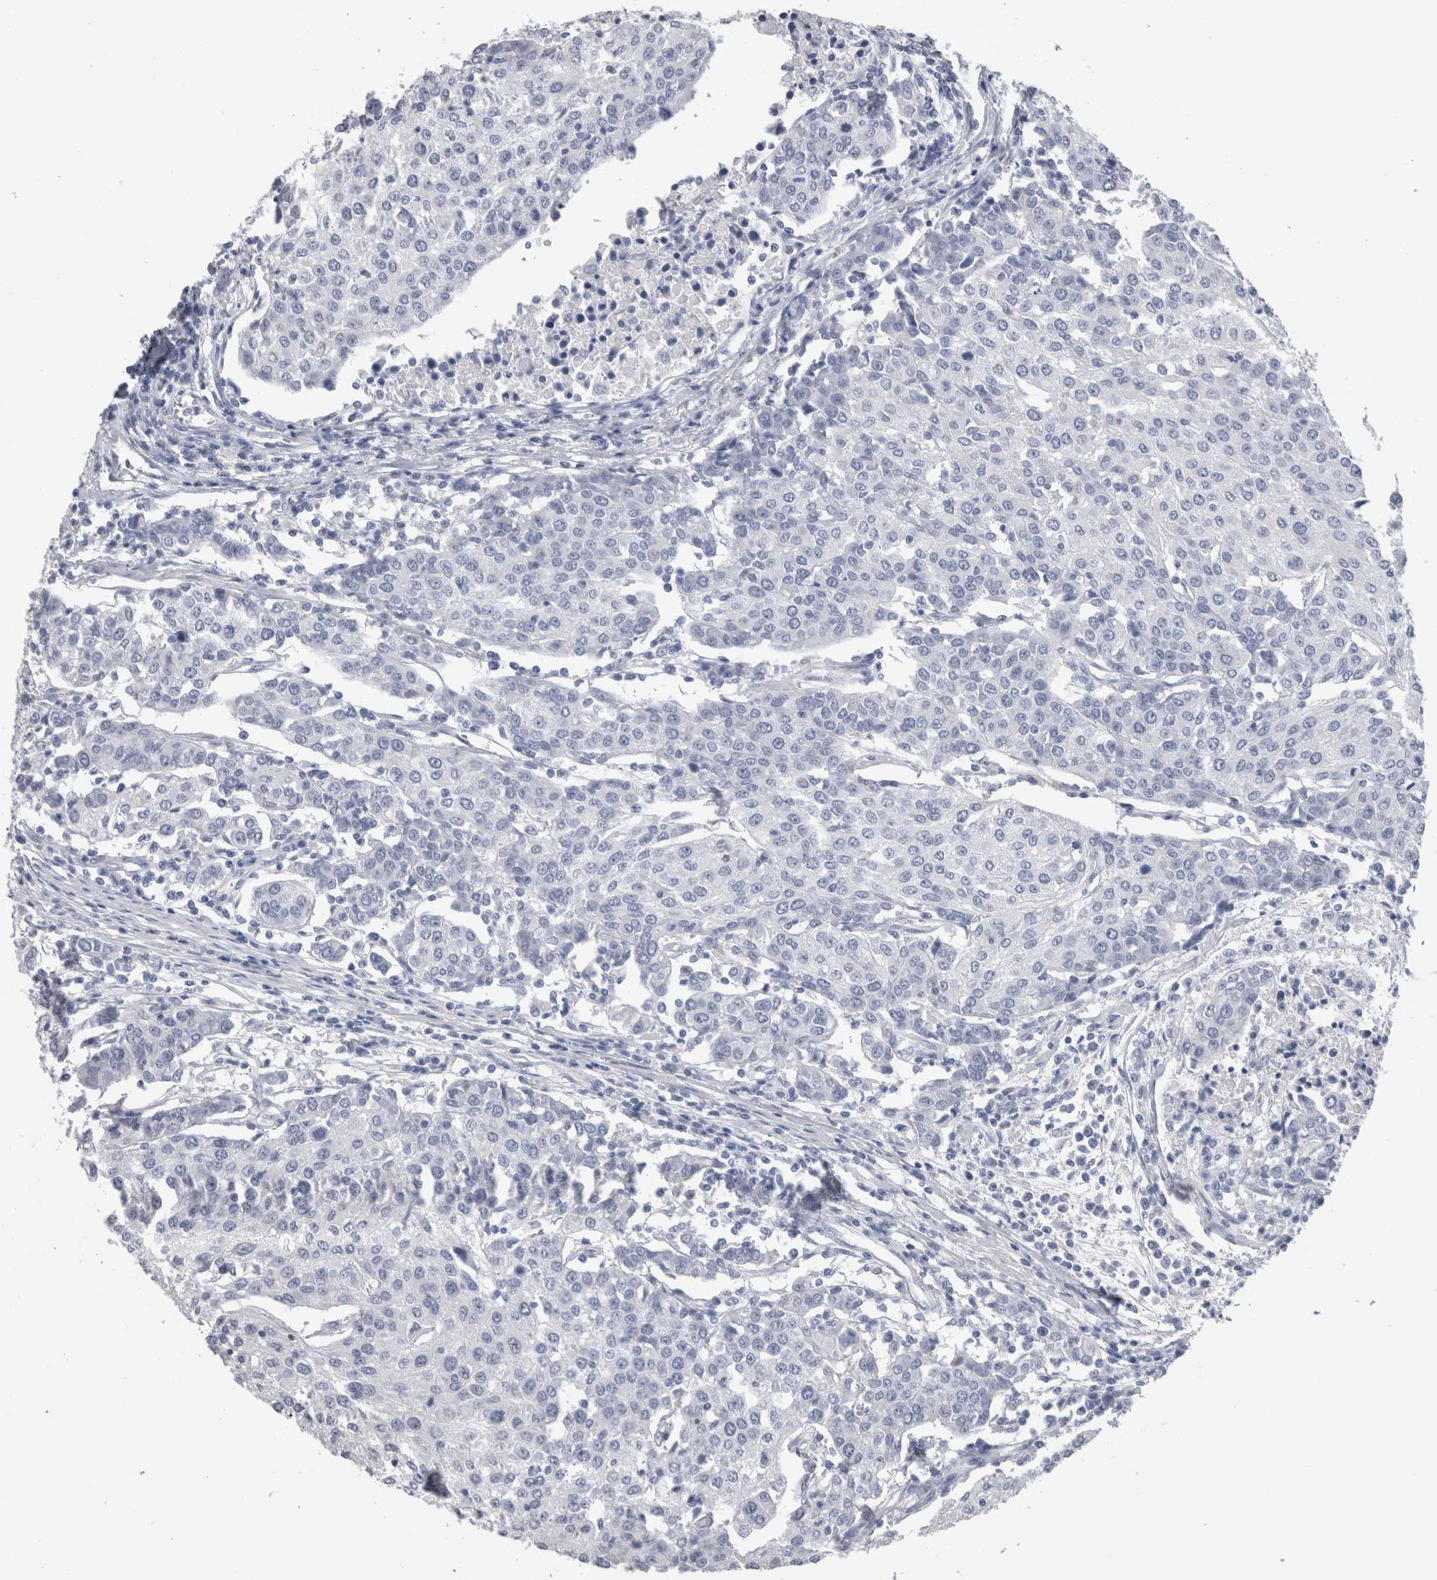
{"staining": {"intensity": "negative", "quantity": "none", "location": "none"}, "tissue": "urothelial cancer", "cell_type": "Tumor cells", "image_type": "cancer", "snomed": [{"axis": "morphology", "description": "Urothelial carcinoma, High grade"}, {"axis": "topography", "description": "Urinary bladder"}], "caption": "Human urothelial cancer stained for a protein using IHC exhibits no staining in tumor cells.", "gene": "CA8", "patient": {"sex": "female", "age": 85}}